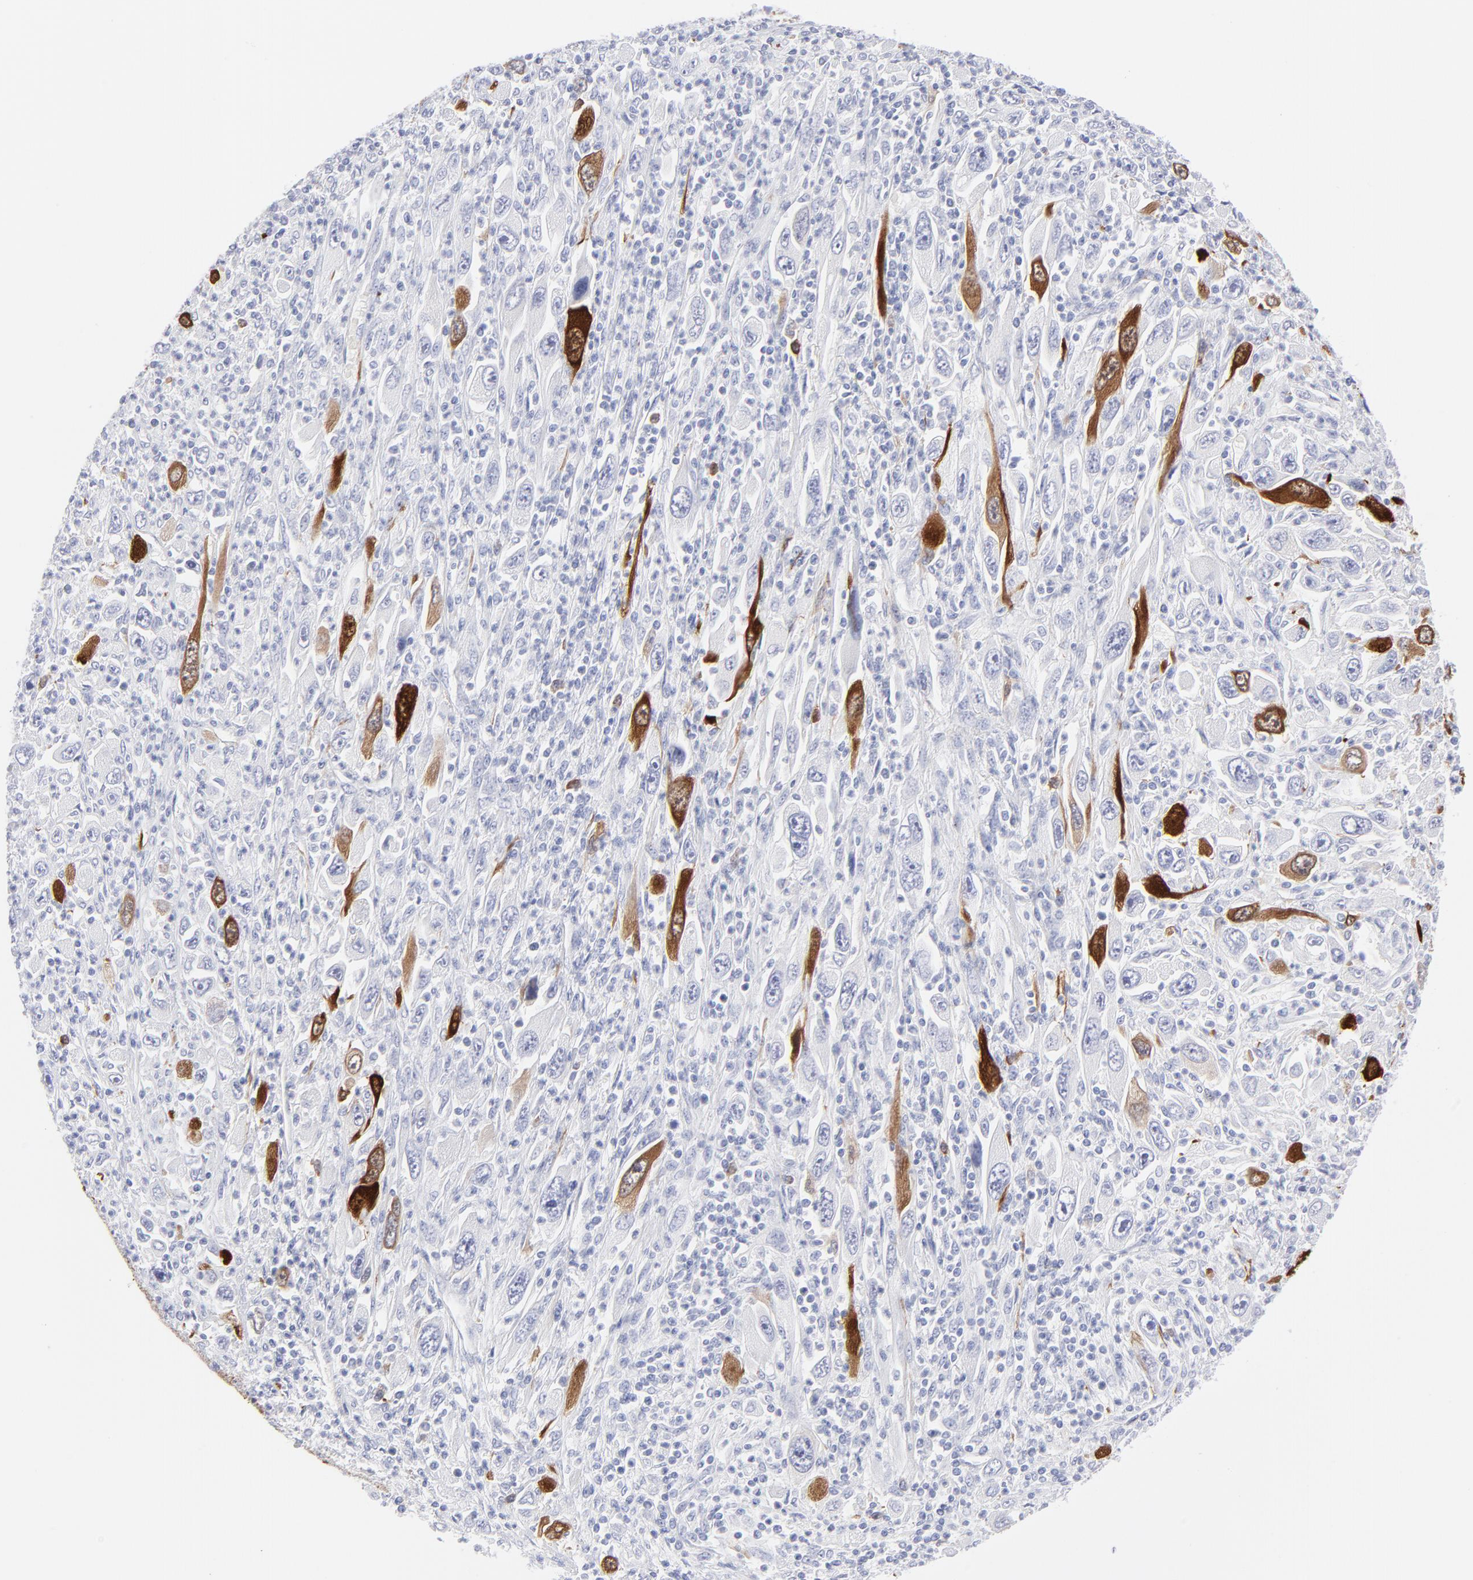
{"staining": {"intensity": "strong", "quantity": "25%-75%", "location": "cytoplasmic/membranous"}, "tissue": "melanoma", "cell_type": "Tumor cells", "image_type": "cancer", "snomed": [{"axis": "morphology", "description": "Malignant melanoma, Metastatic site"}, {"axis": "topography", "description": "Skin"}], "caption": "Protein analysis of malignant melanoma (metastatic site) tissue exhibits strong cytoplasmic/membranous staining in about 25%-75% of tumor cells. The staining was performed using DAB to visualize the protein expression in brown, while the nuclei were stained in blue with hematoxylin (Magnification: 20x).", "gene": "CCNB1", "patient": {"sex": "female", "age": 56}}